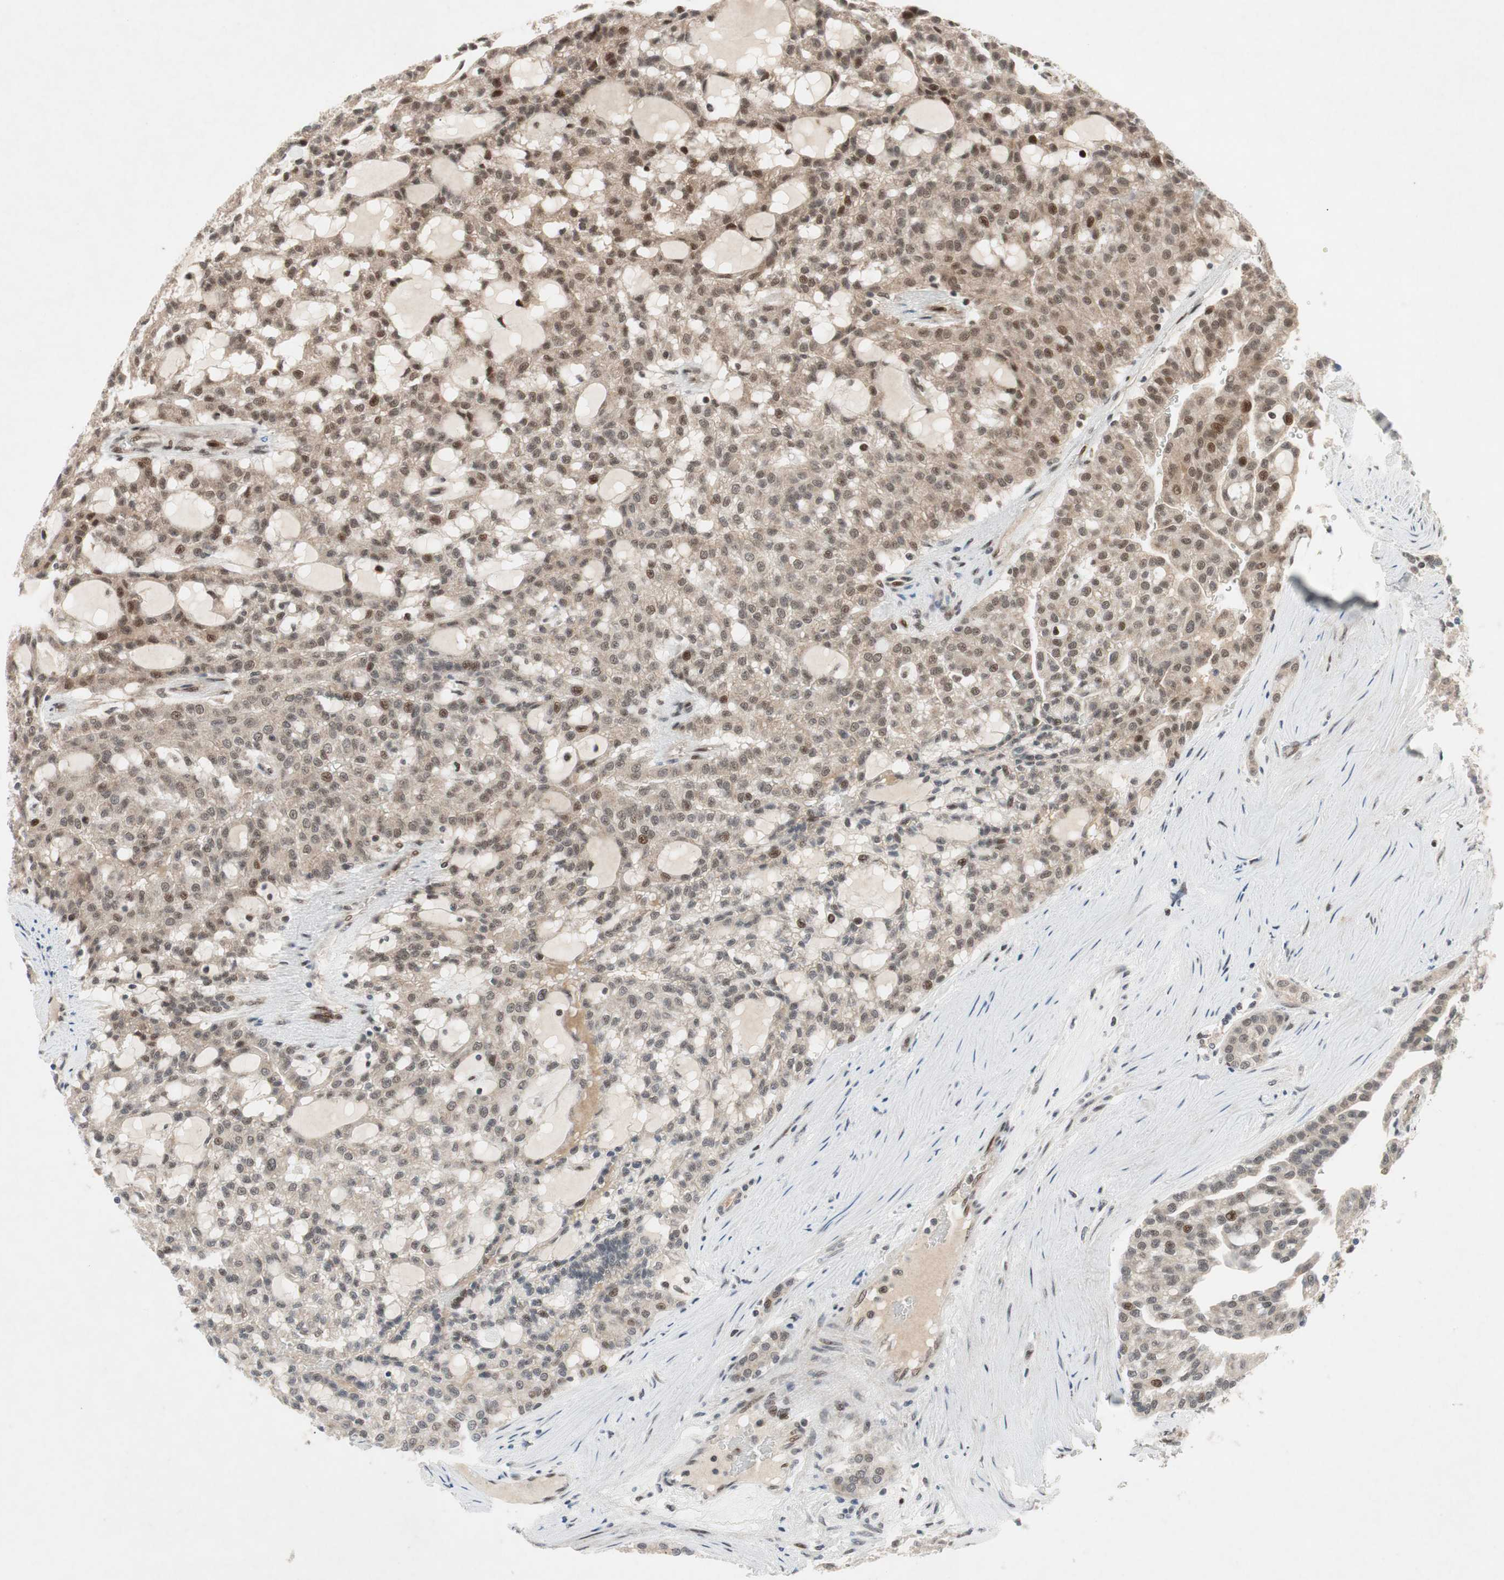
{"staining": {"intensity": "moderate", "quantity": "<25%", "location": "nuclear"}, "tissue": "renal cancer", "cell_type": "Tumor cells", "image_type": "cancer", "snomed": [{"axis": "morphology", "description": "Adenocarcinoma, NOS"}, {"axis": "topography", "description": "Kidney"}], "caption": "This photomicrograph demonstrates immunohistochemistry (IHC) staining of human adenocarcinoma (renal), with low moderate nuclear expression in approximately <25% of tumor cells.", "gene": "TCF12", "patient": {"sex": "male", "age": 63}}